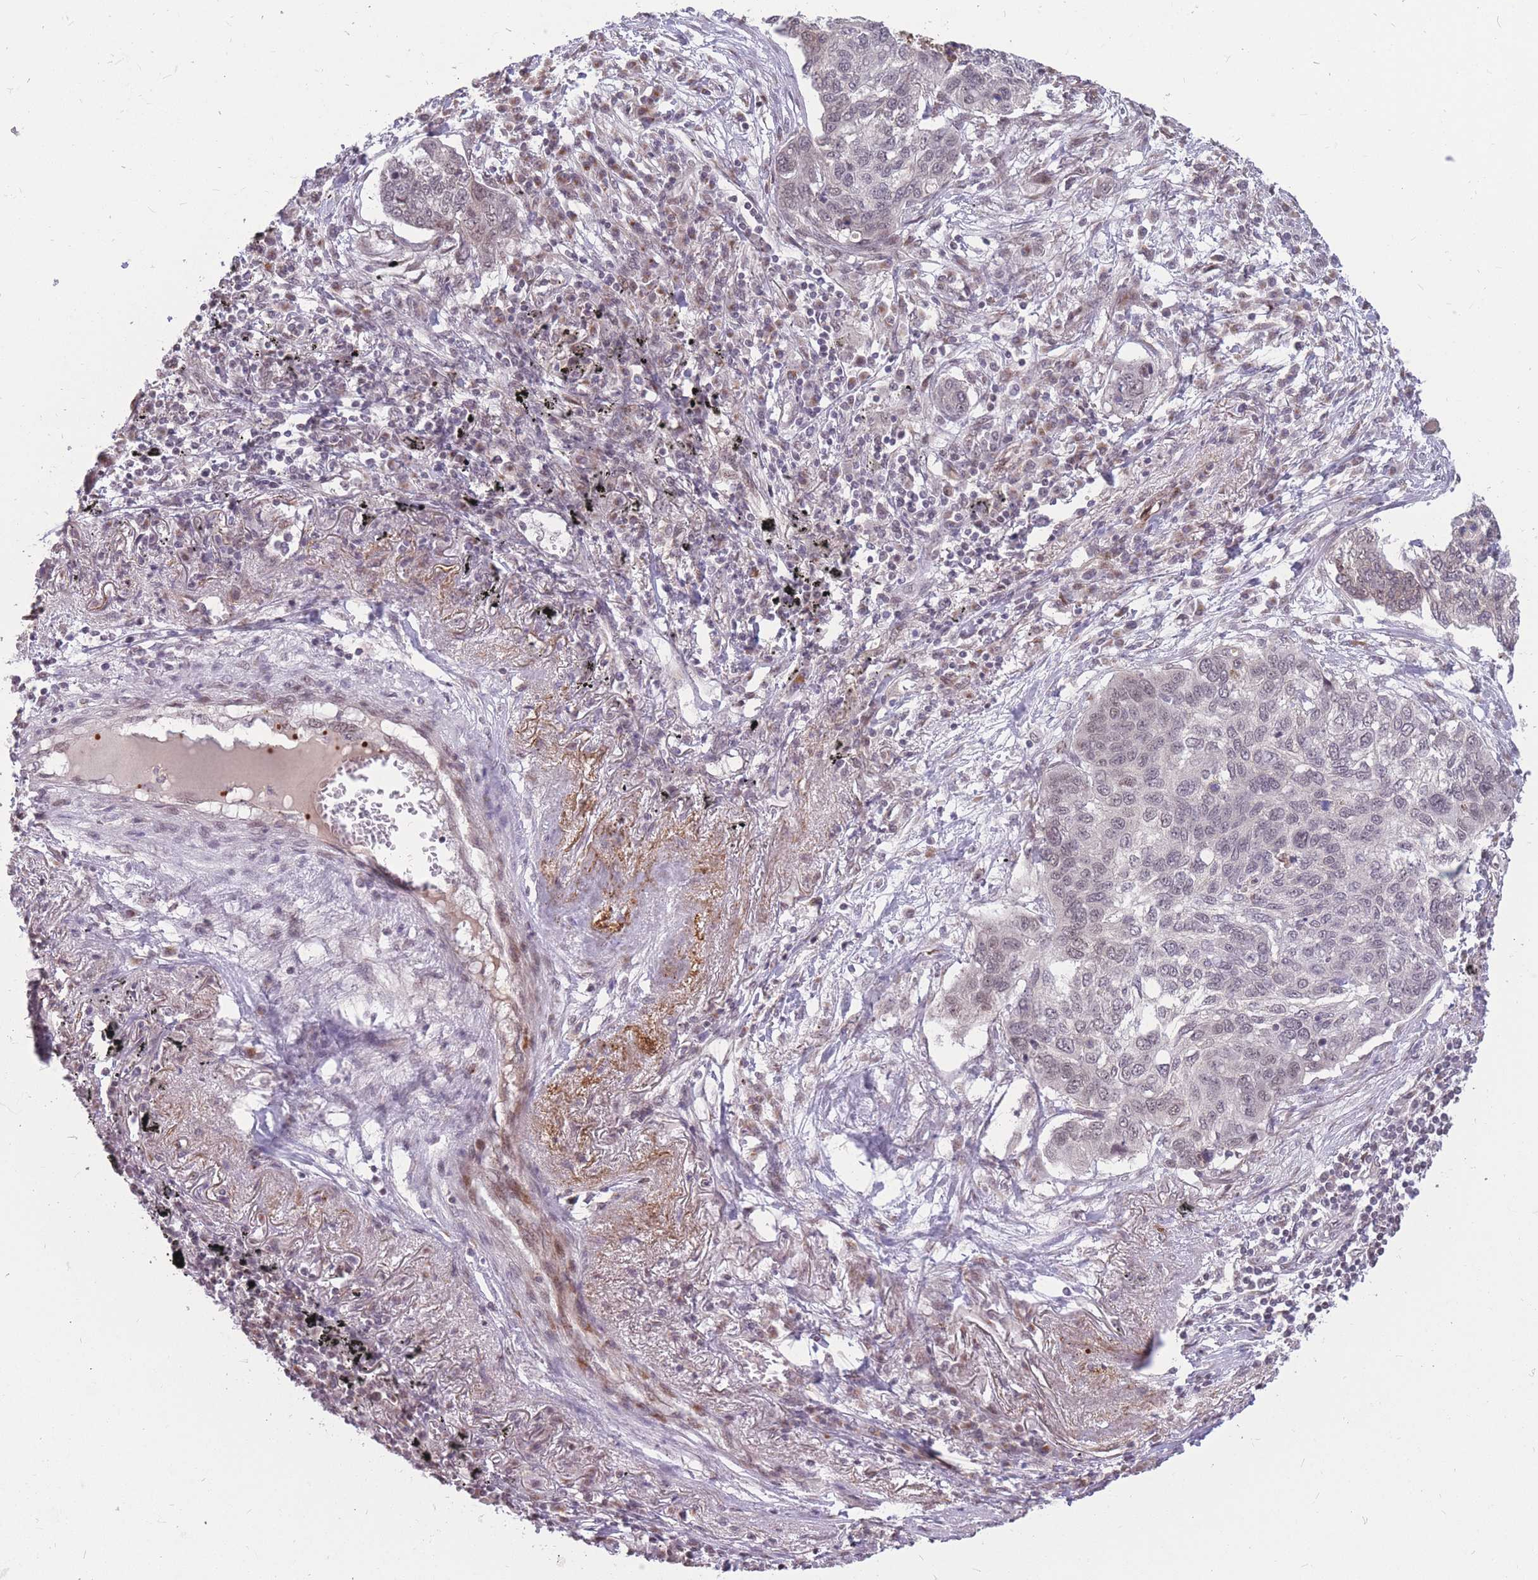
{"staining": {"intensity": "negative", "quantity": "none", "location": "none"}, "tissue": "lung cancer", "cell_type": "Tumor cells", "image_type": "cancer", "snomed": [{"axis": "morphology", "description": "Squamous cell carcinoma, NOS"}, {"axis": "topography", "description": "Lung"}], "caption": "Squamous cell carcinoma (lung) stained for a protein using immunohistochemistry (IHC) reveals no expression tumor cells.", "gene": "ADD2", "patient": {"sex": "female", "age": 63}}